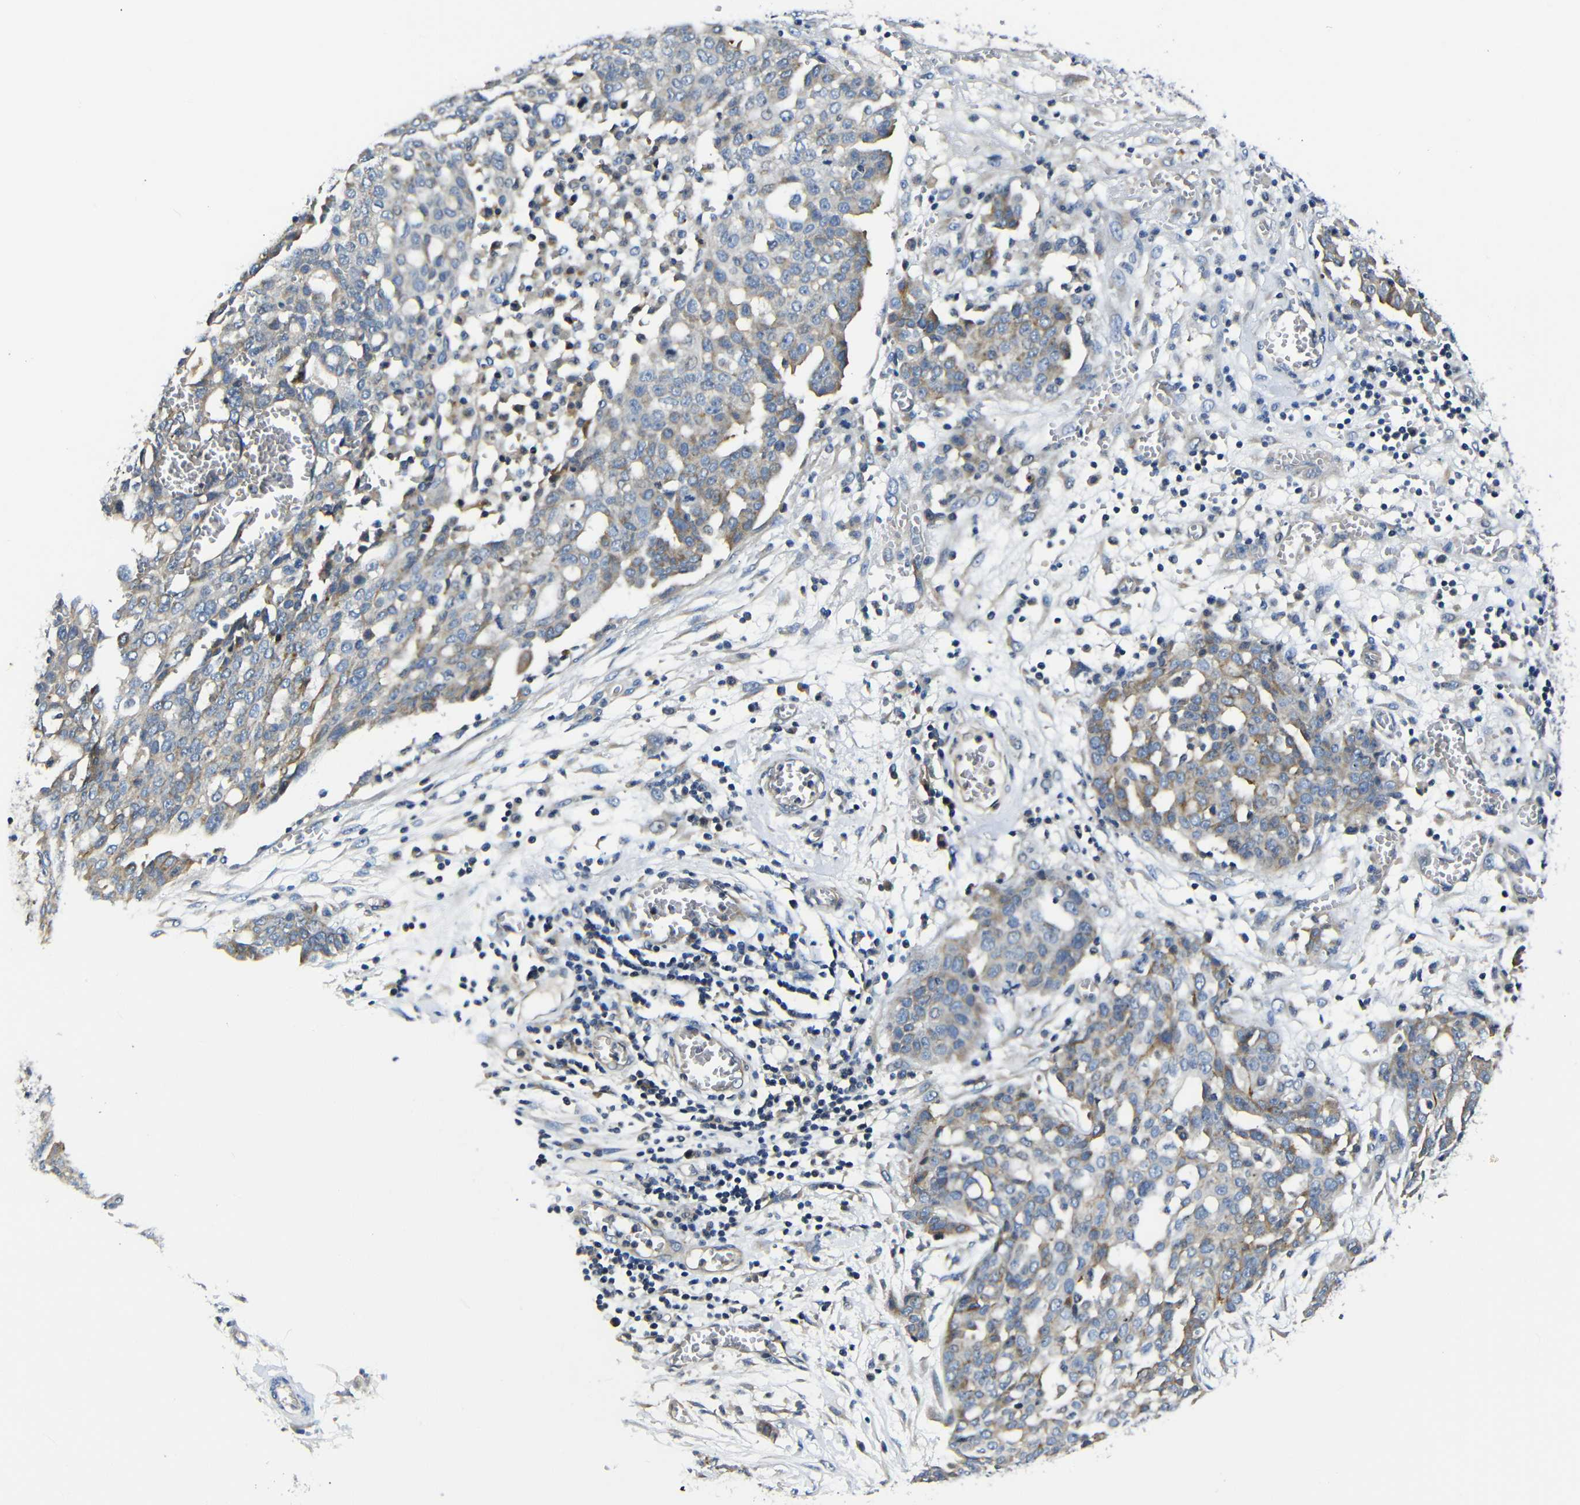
{"staining": {"intensity": "weak", "quantity": "25%-75%", "location": "cytoplasmic/membranous"}, "tissue": "ovarian cancer", "cell_type": "Tumor cells", "image_type": "cancer", "snomed": [{"axis": "morphology", "description": "Cystadenocarcinoma, serous, NOS"}, {"axis": "topography", "description": "Soft tissue"}, {"axis": "topography", "description": "Ovary"}], "caption": "Immunohistochemical staining of ovarian serous cystadenocarcinoma demonstrates low levels of weak cytoplasmic/membranous expression in approximately 25%-75% of tumor cells.", "gene": "AFDN", "patient": {"sex": "female", "age": 57}}